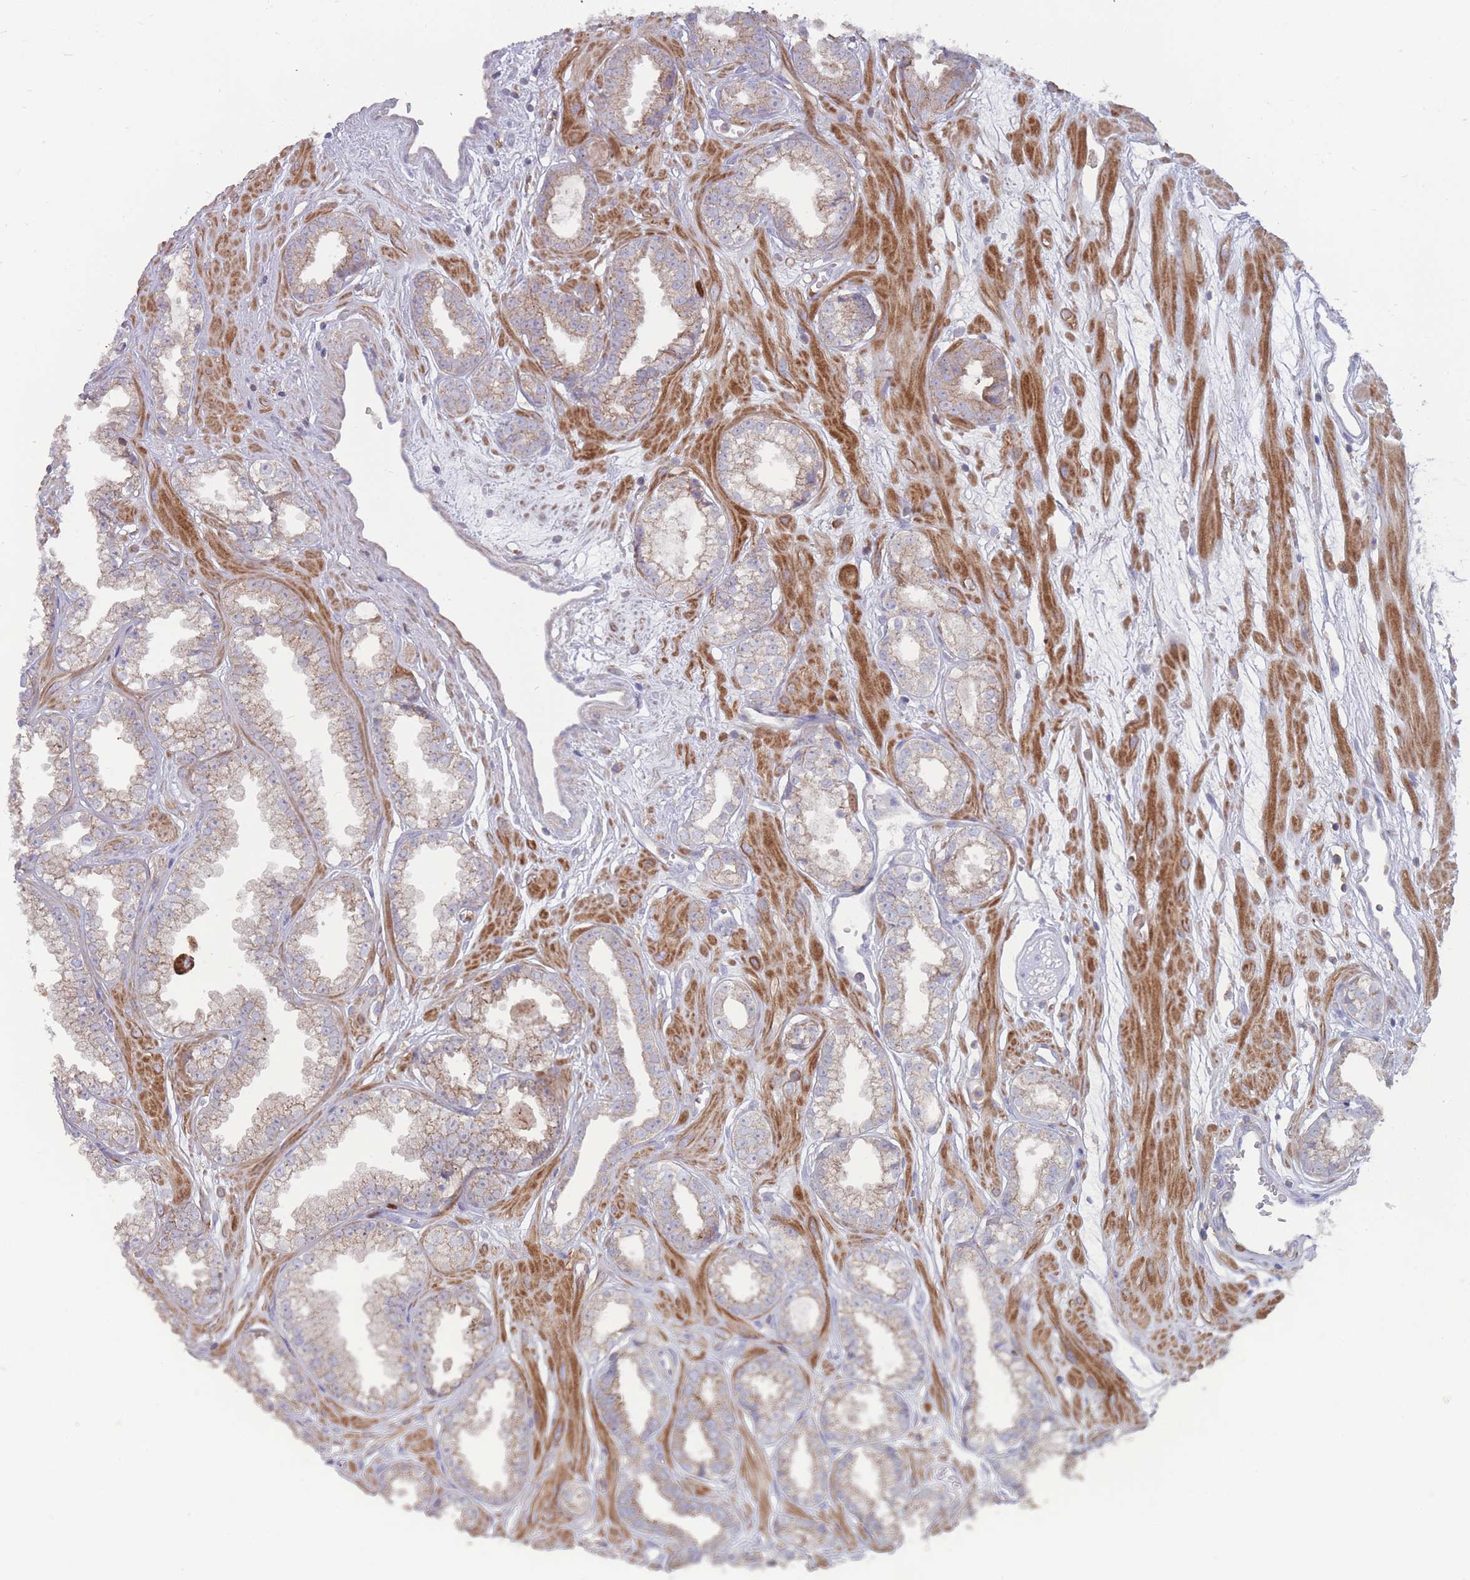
{"staining": {"intensity": "weak", "quantity": "<25%", "location": "cytoplasmic/membranous"}, "tissue": "prostate cancer", "cell_type": "Tumor cells", "image_type": "cancer", "snomed": [{"axis": "morphology", "description": "Adenocarcinoma, Low grade"}, {"axis": "topography", "description": "Prostate"}], "caption": "Protein analysis of prostate adenocarcinoma (low-grade) exhibits no significant expression in tumor cells.", "gene": "CD33", "patient": {"sex": "male", "age": 60}}